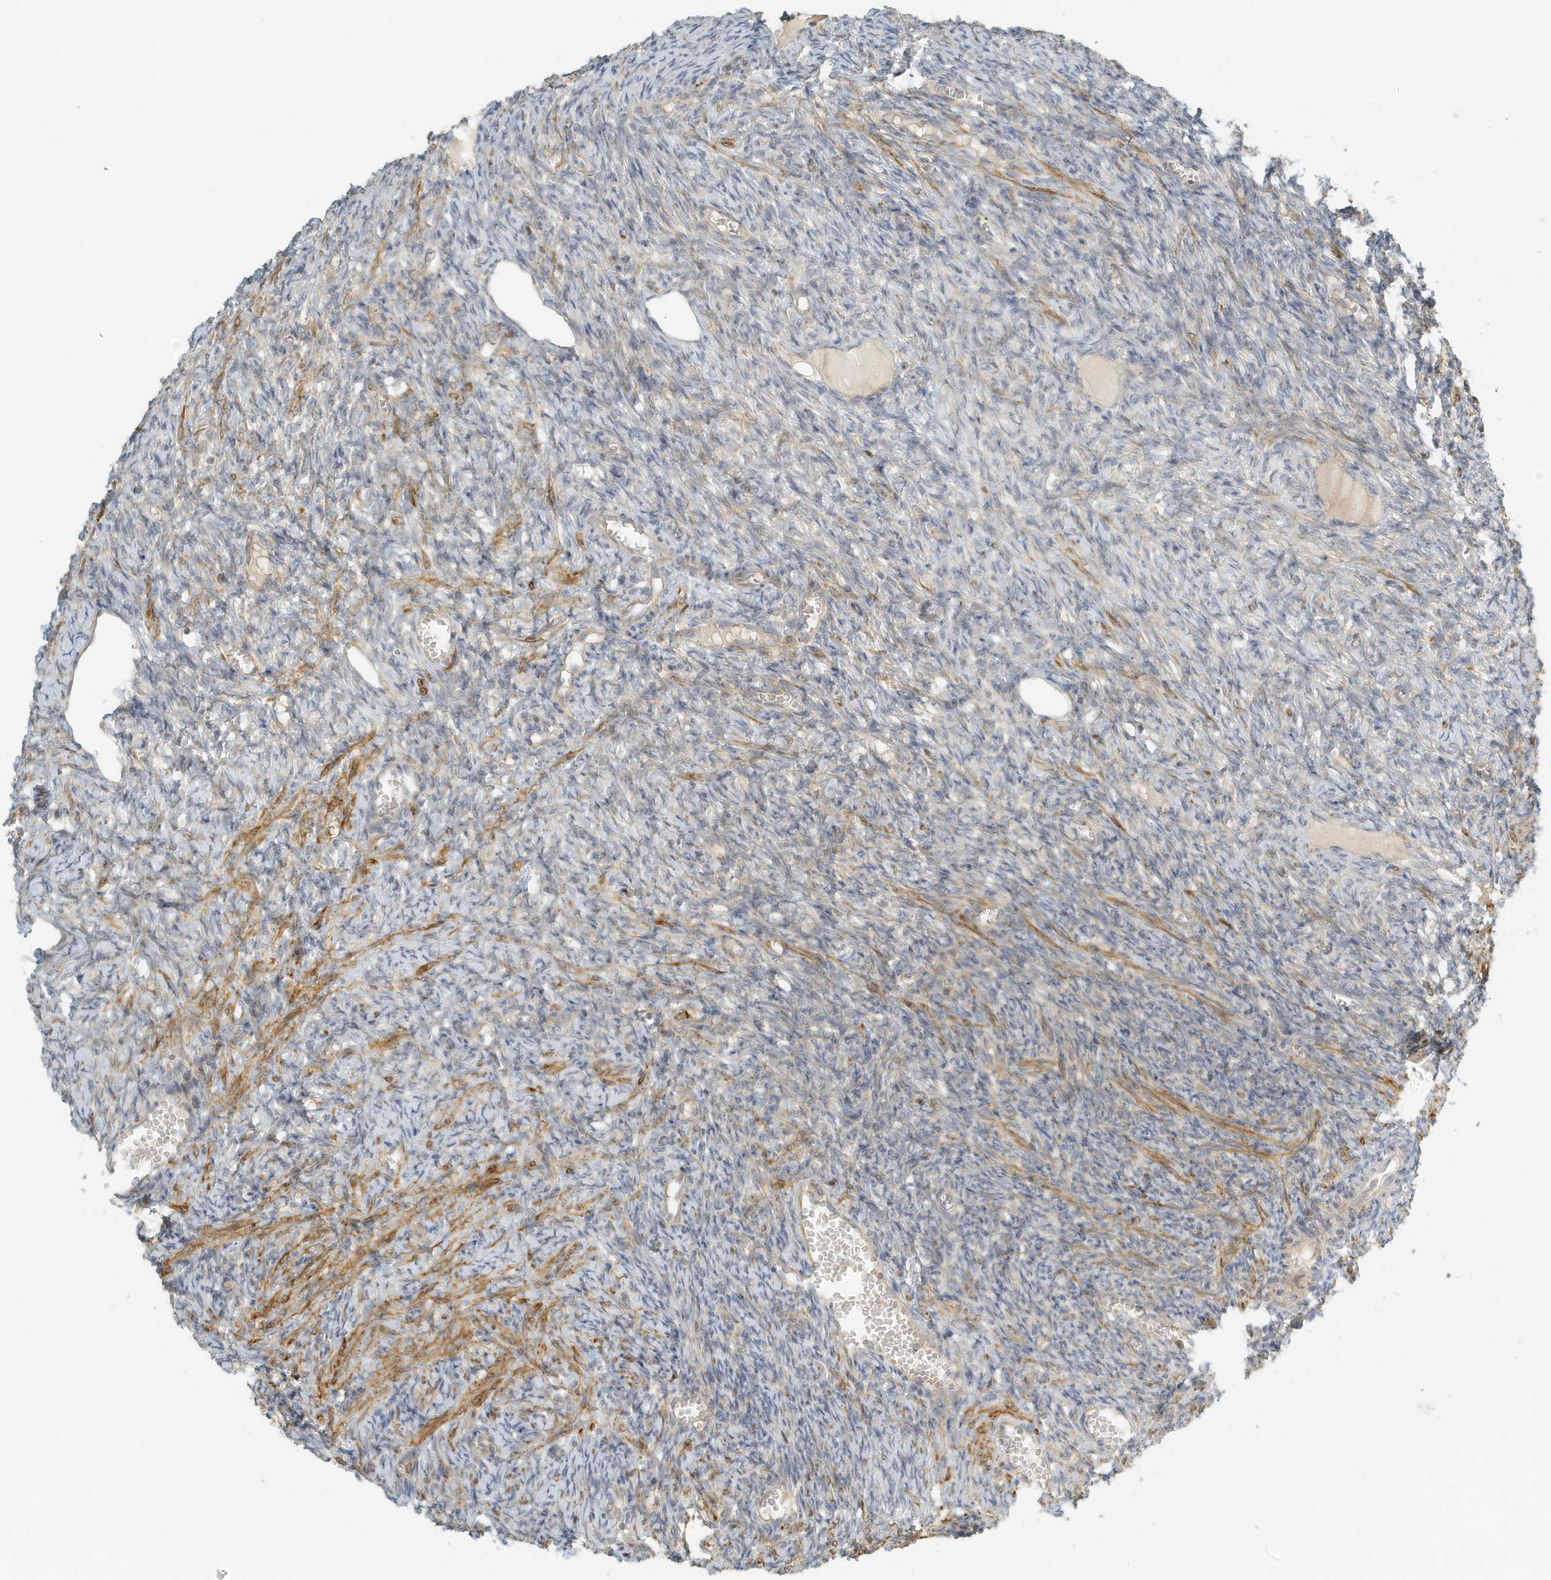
{"staining": {"intensity": "moderate", "quantity": "<25%", "location": "cytoplasmic/membranous"}, "tissue": "ovary", "cell_type": "Ovarian stroma cells", "image_type": "normal", "snomed": [{"axis": "morphology", "description": "Normal tissue, NOS"}, {"axis": "topography", "description": "Ovary"}], "caption": "The micrograph exhibits staining of benign ovary, revealing moderate cytoplasmic/membranous protein staining (brown color) within ovarian stroma cells. Immunohistochemistry (ihc) stains the protein in brown and the nuclei are stained blue.", "gene": "MCOLN1", "patient": {"sex": "female", "age": 27}}